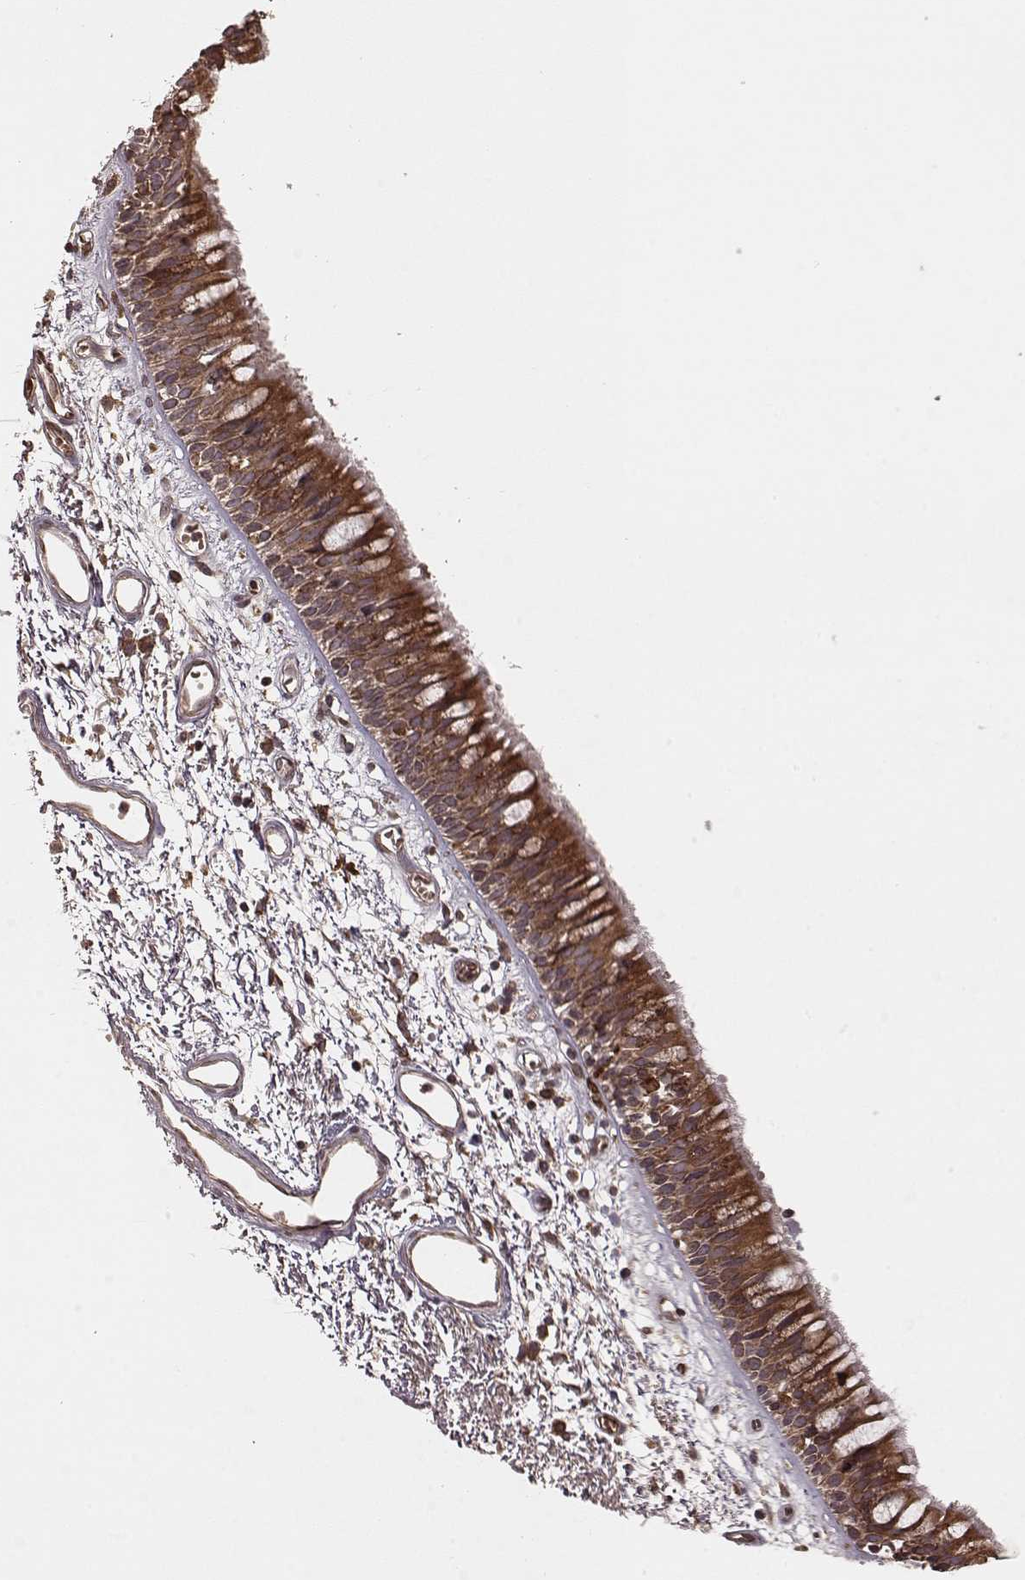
{"staining": {"intensity": "strong", "quantity": ">75%", "location": "cytoplasmic/membranous"}, "tissue": "bronchus", "cell_type": "Respiratory epithelial cells", "image_type": "normal", "snomed": [{"axis": "morphology", "description": "Normal tissue, NOS"}, {"axis": "morphology", "description": "Squamous cell carcinoma, NOS"}, {"axis": "topography", "description": "Cartilage tissue"}, {"axis": "topography", "description": "Bronchus"}, {"axis": "topography", "description": "Lung"}], "caption": "Unremarkable bronchus shows strong cytoplasmic/membranous positivity in approximately >75% of respiratory epithelial cells (DAB (3,3'-diaminobenzidine) IHC with brightfield microscopy, high magnification)..", "gene": "AGPAT1", "patient": {"sex": "male", "age": 66}}